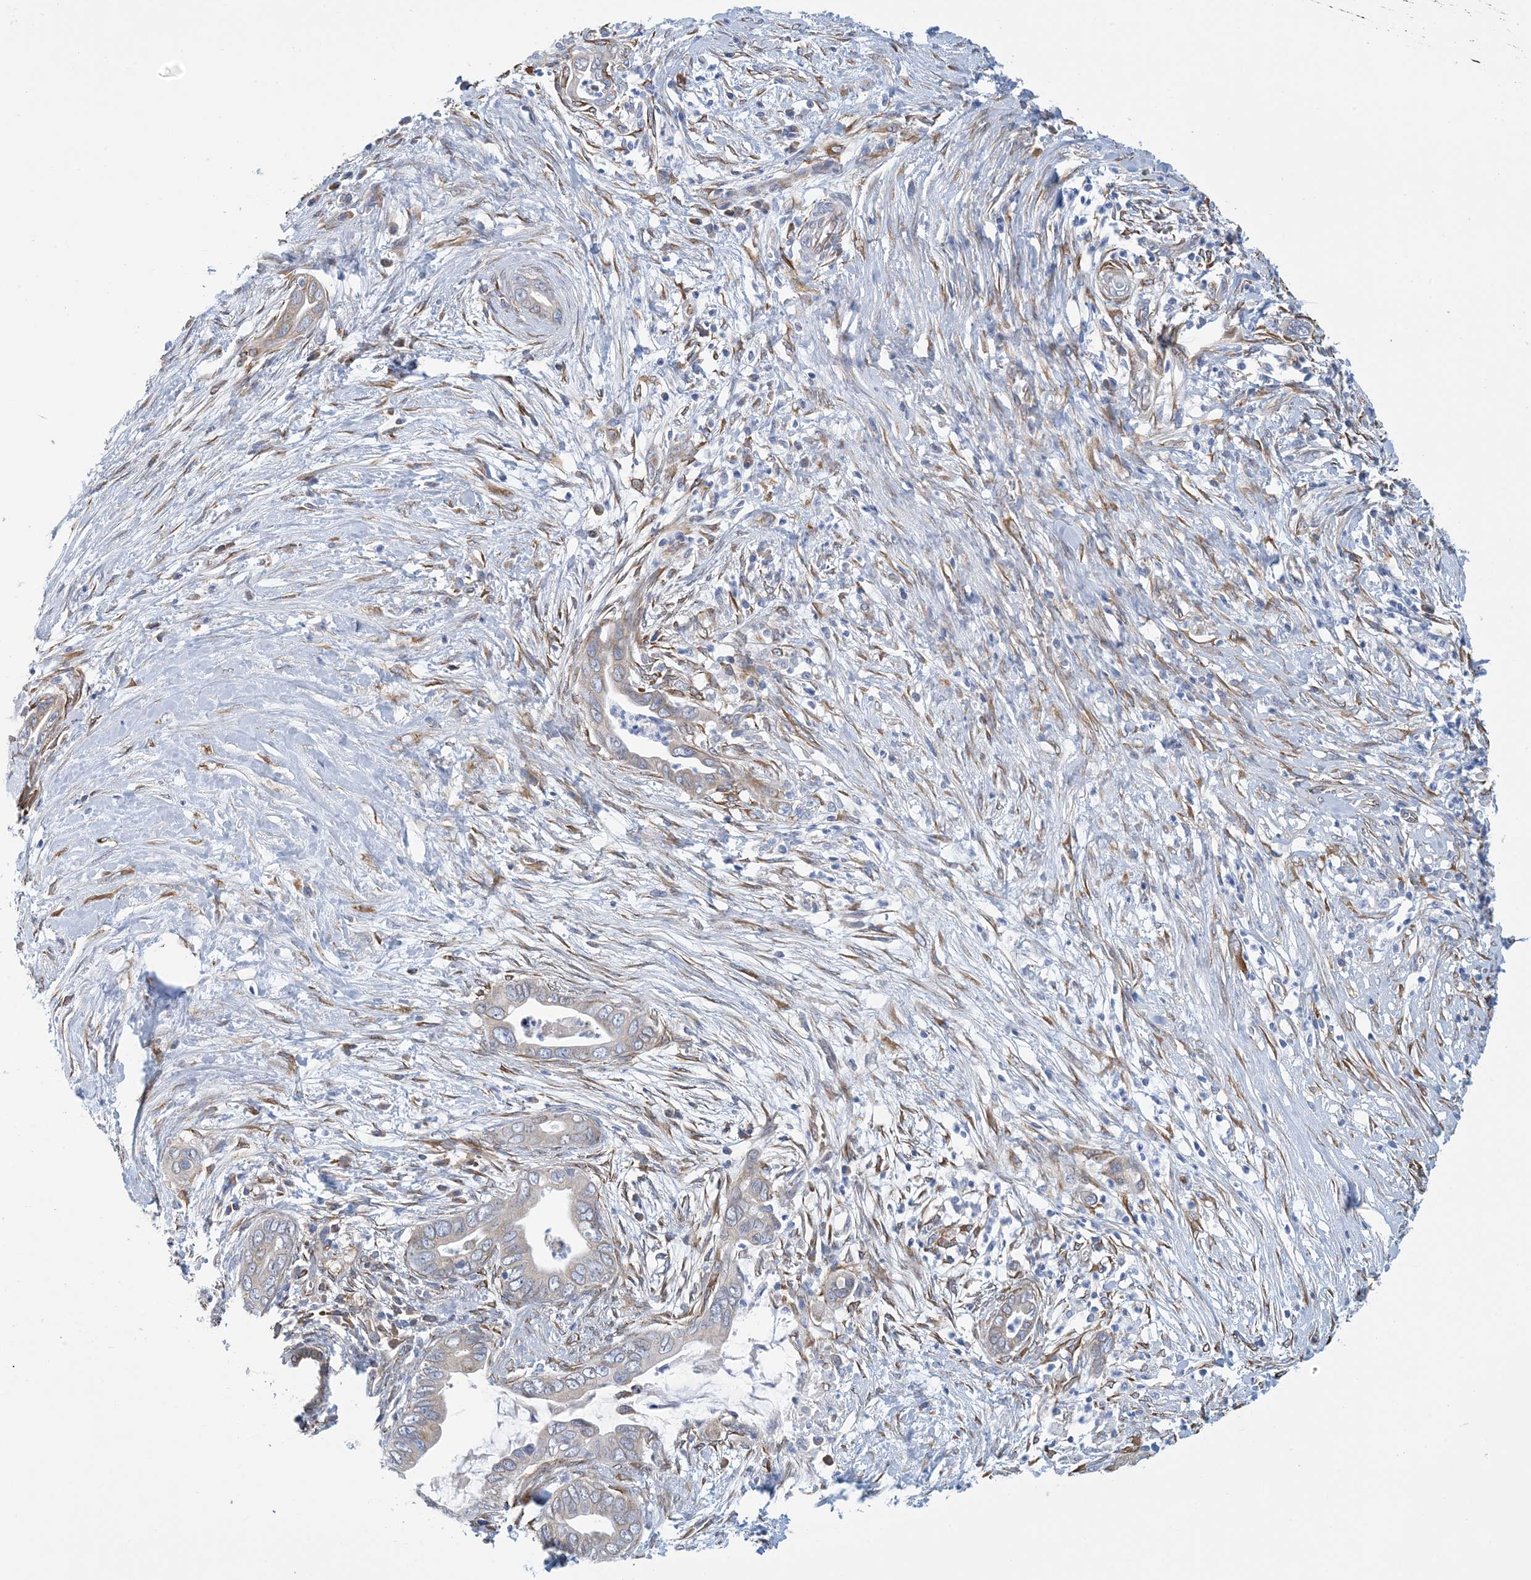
{"staining": {"intensity": "negative", "quantity": "none", "location": "none"}, "tissue": "pancreatic cancer", "cell_type": "Tumor cells", "image_type": "cancer", "snomed": [{"axis": "morphology", "description": "Adenocarcinoma, NOS"}, {"axis": "topography", "description": "Pancreas"}], "caption": "DAB (3,3'-diaminobenzidine) immunohistochemical staining of human pancreatic cancer demonstrates no significant positivity in tumor cells.", "gene": "CCDC14", "patient": {"sex": "male", "age": 75}}